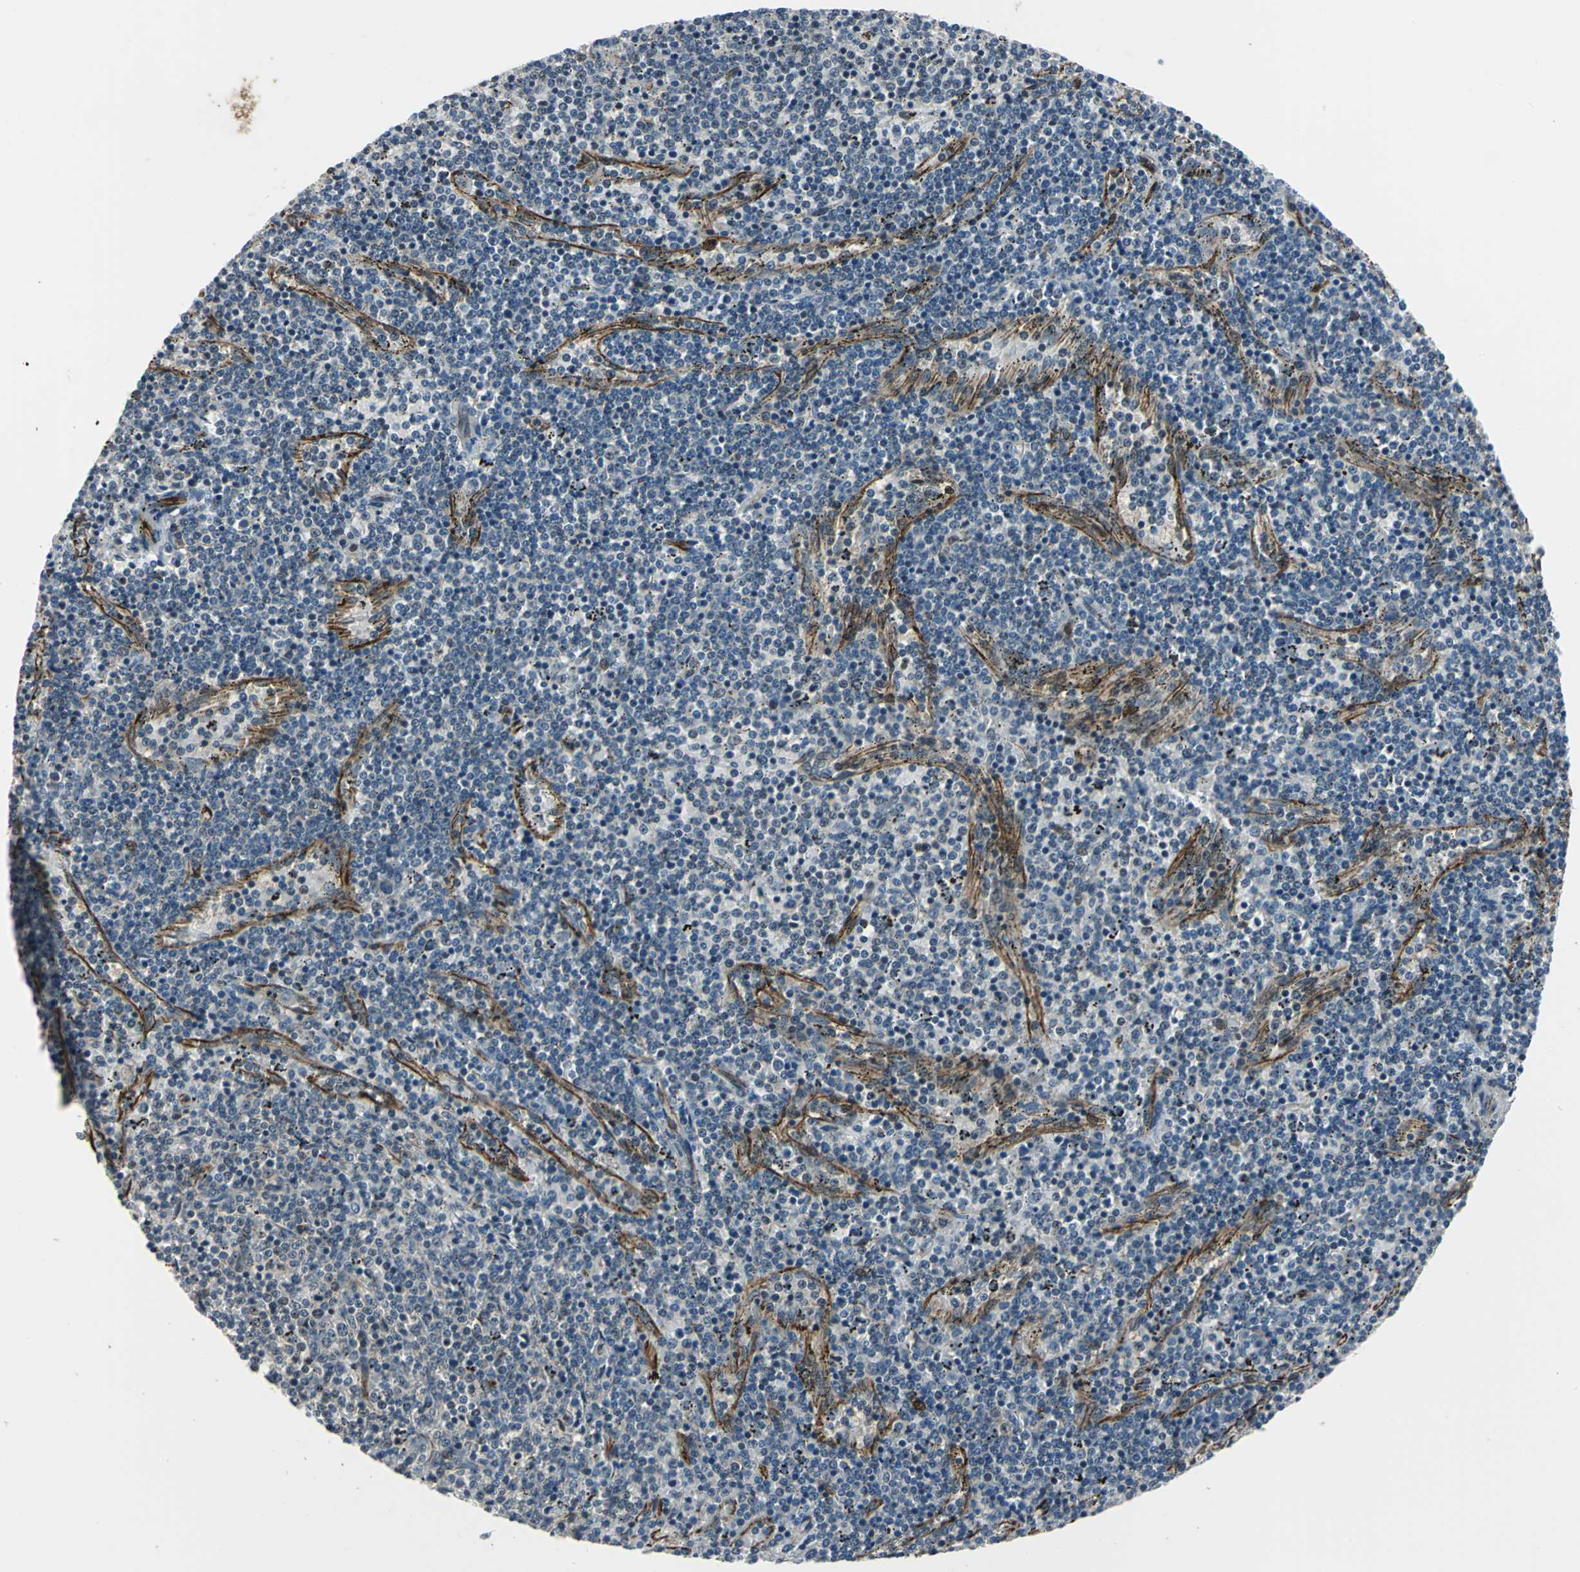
{"staining": {"intensity": "negative", "quantity": "none", "location": "none"}, "tissue": "lymphoma", "cell_type": "Tumor cells", "image_type": "cancer", "snomed": [{"axis": "morphology", "description": "Malignant lymphoma, non-Hodgkin's type, Low grade"}, {"axis": "topography", "description": "Spleen"}], "caption": "Immunohistochemistry micrograph of human lymphoma stained for a protein (brown), which displays no staining in tumor cells. (IHC, brightfield microscopy, high magnification).", "gene": "EXD2", "patient": {"sex": "female", "age": 50}}